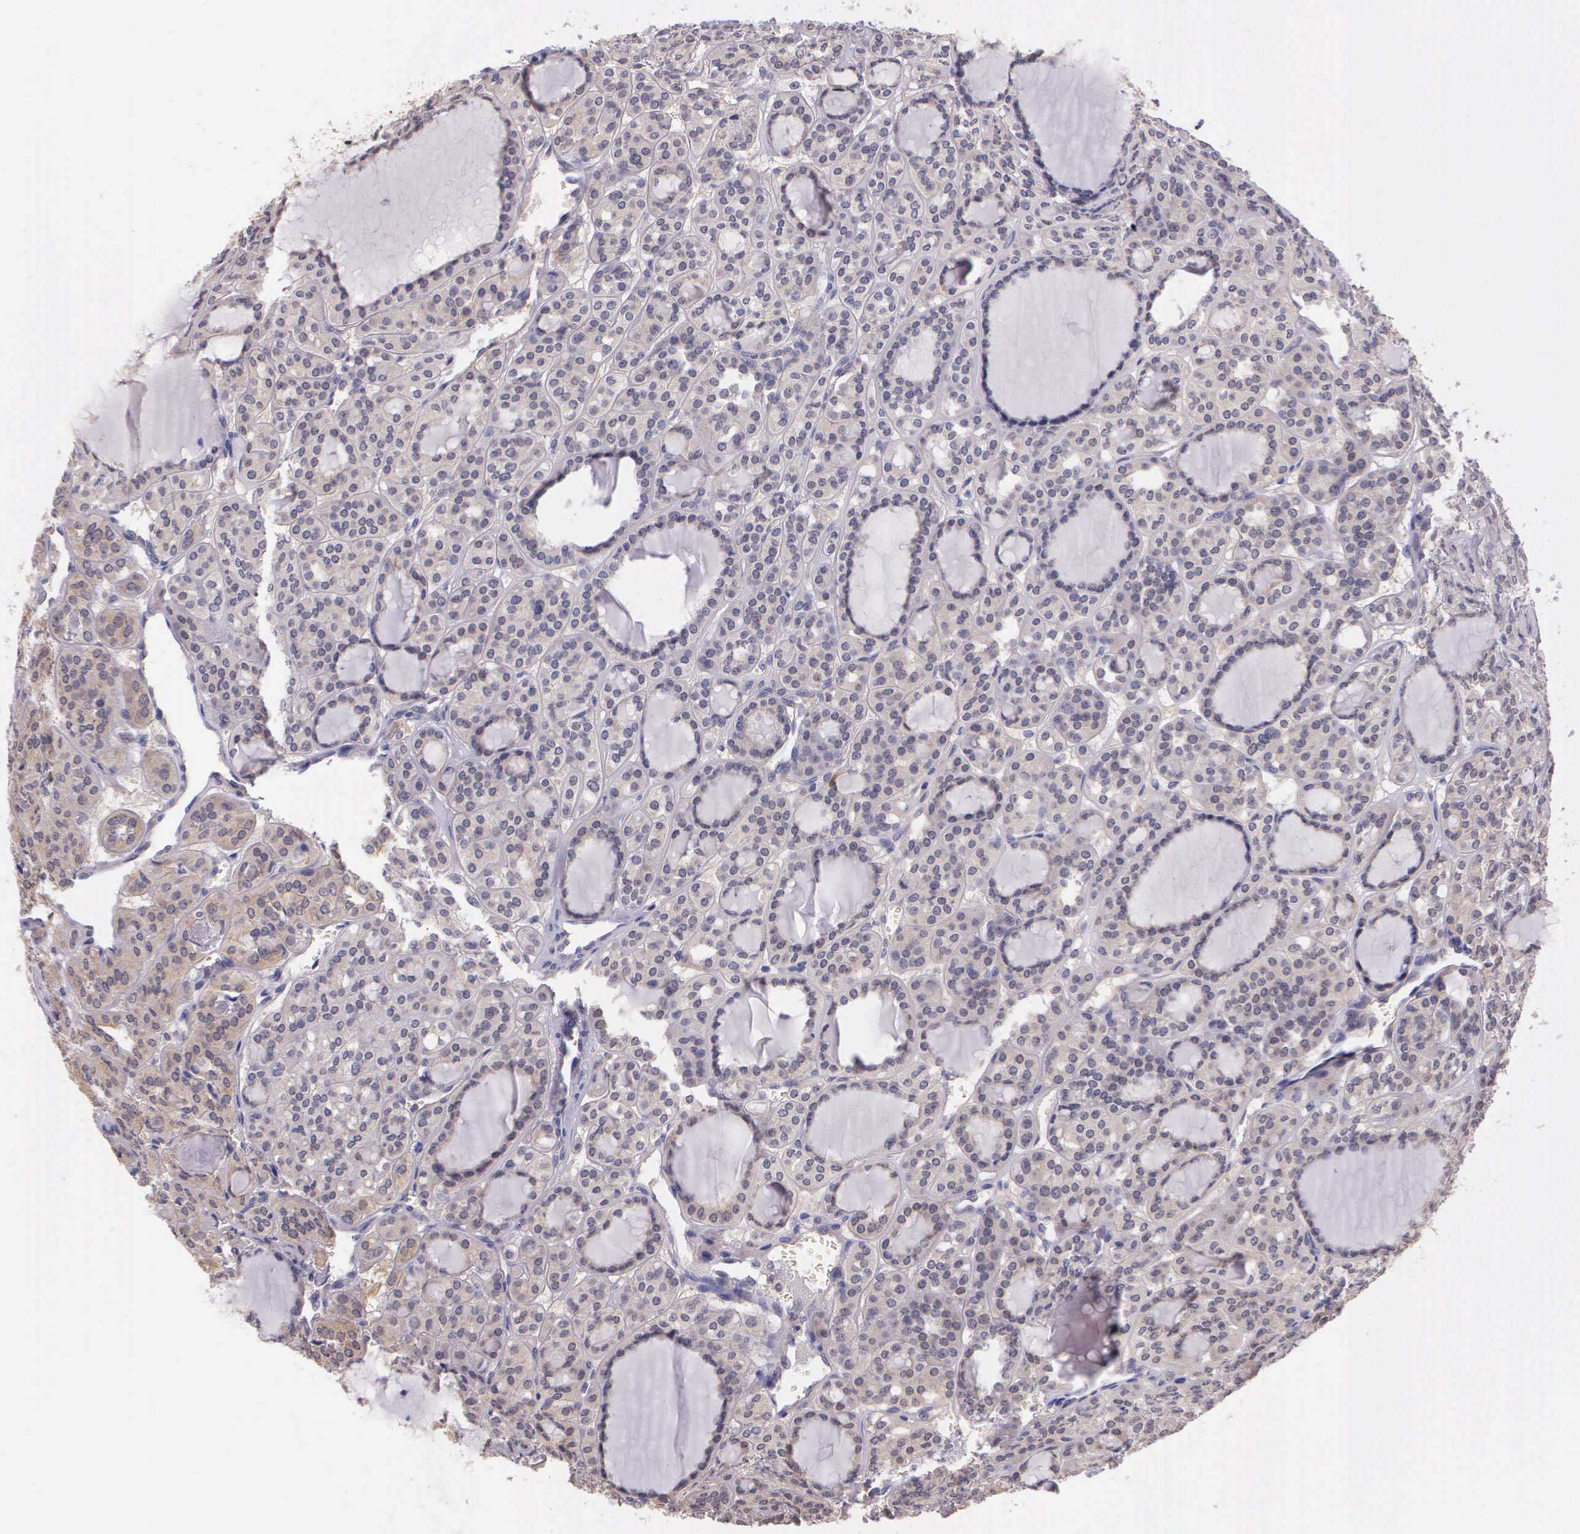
{"staining": {"intensity": "negative", "quantity": "none", "location": "none"}, "tissue": "thyroid cancer", "cell_type": "Tumor cells", "image_type": "cancer", "snomed": [{"axis": "morphology", "description": "Follicular adenoma carcinoma, NOS"}, {"axis": "topography", "description": "Thyroid gland"}], "caption": "Immunohistochemistry photomicrograph of thyroid cancer stained for a protein (brown), which shows no positivity in tumor cells.", "gene": "IGBP1", "patient": {"sex": "female", "age": 71}}